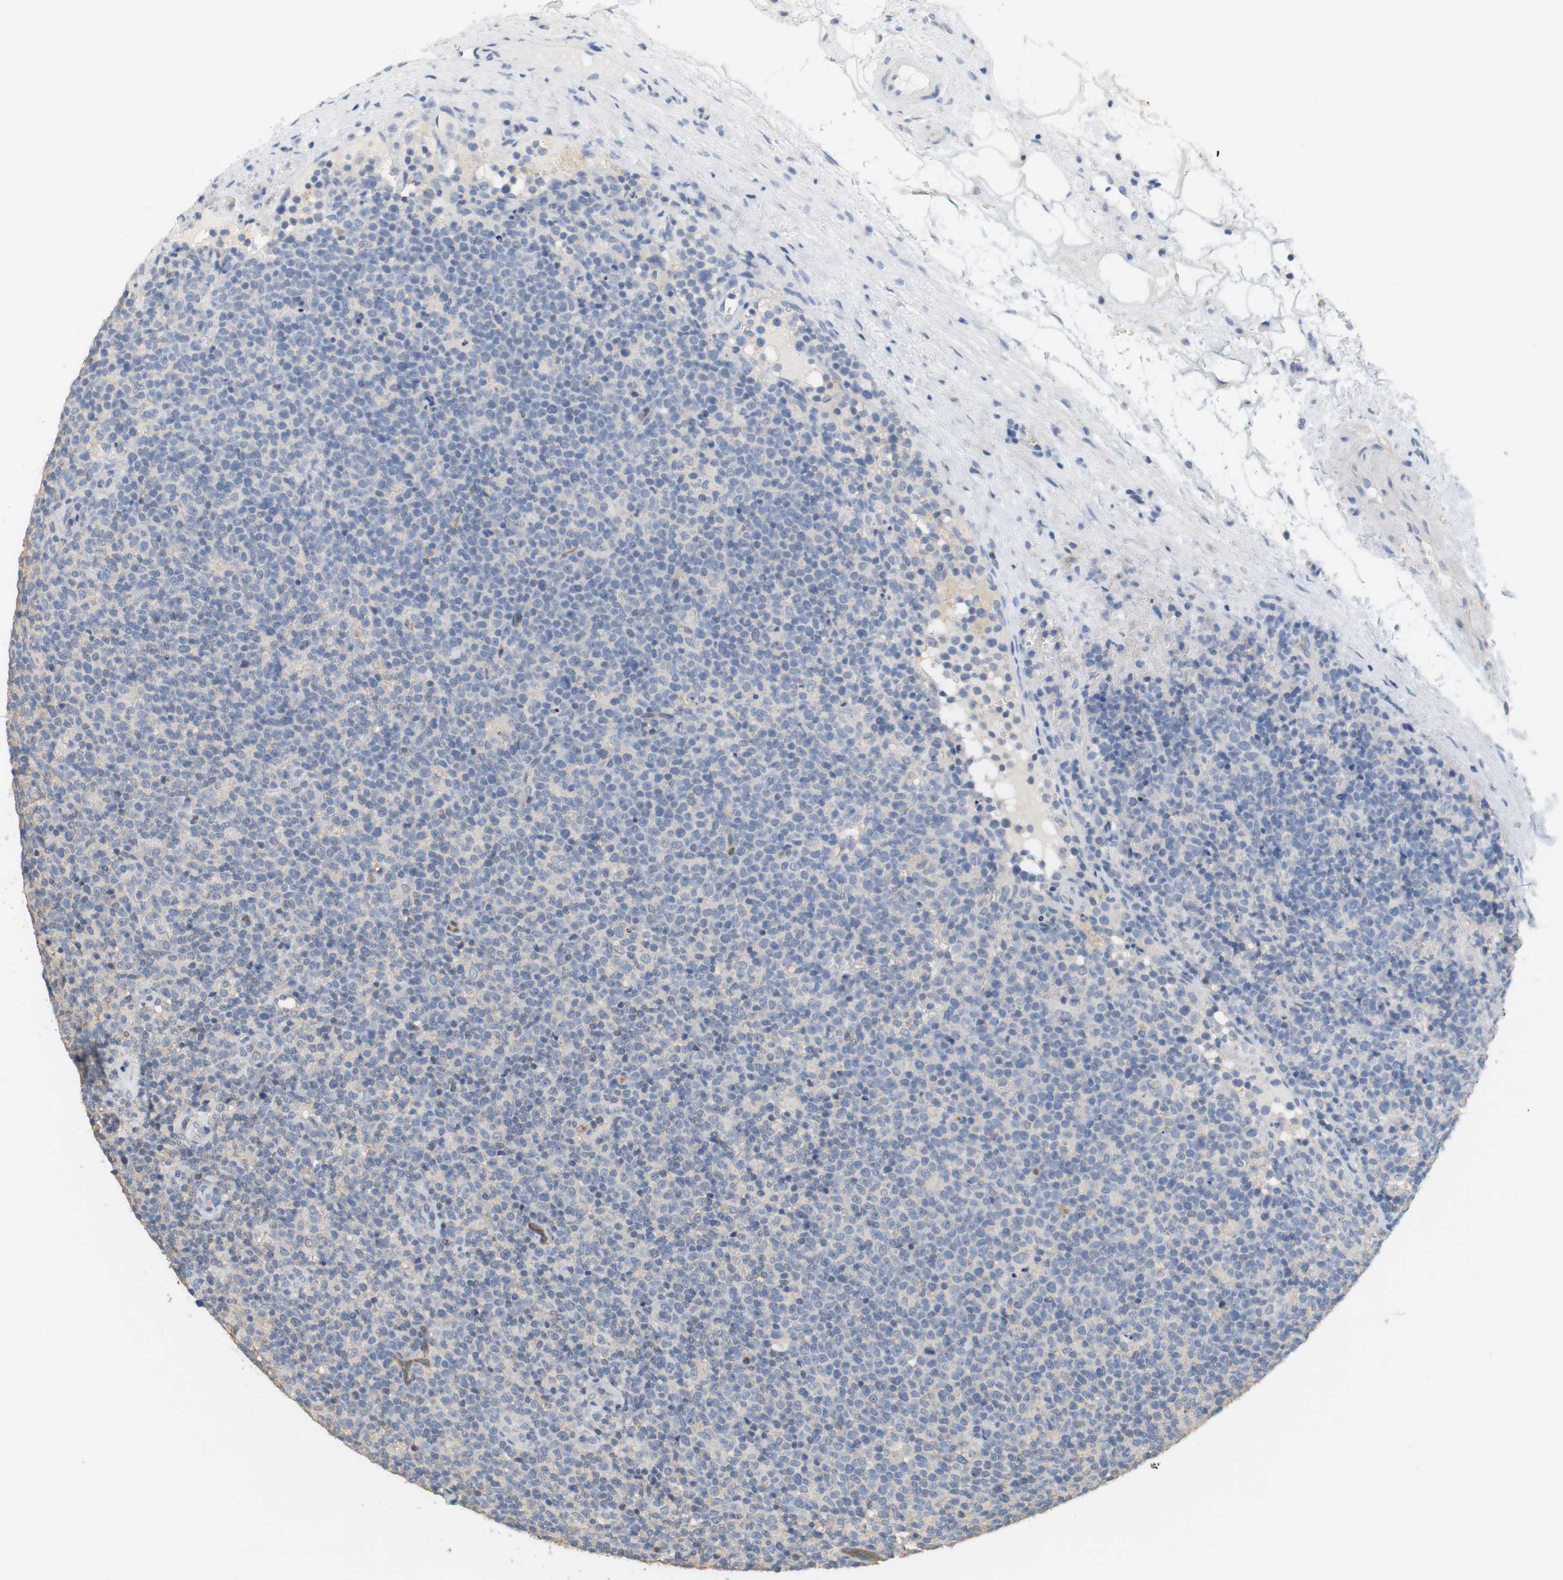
{"staining": {"intensity": "negative", "quantity": "none", "location": "none"}, "tissue": "lymphoma", "cell_type": "Tumor cells", "image_type": "cancer", "snomed": [{"axis": "morphology", "description": "Malignant lymphoma, non-Hodgkin's type, High grade"}, {"axis": "topography", "description": "Lymph node"}], "caption": "Immunohistochemistry of human malignant lymphoma, non-Hodgkin's type (high-grade) reveals no positivity in tumor cells.", "gene": "OSR1", "patient": {"sex": "male", "age": 61}}